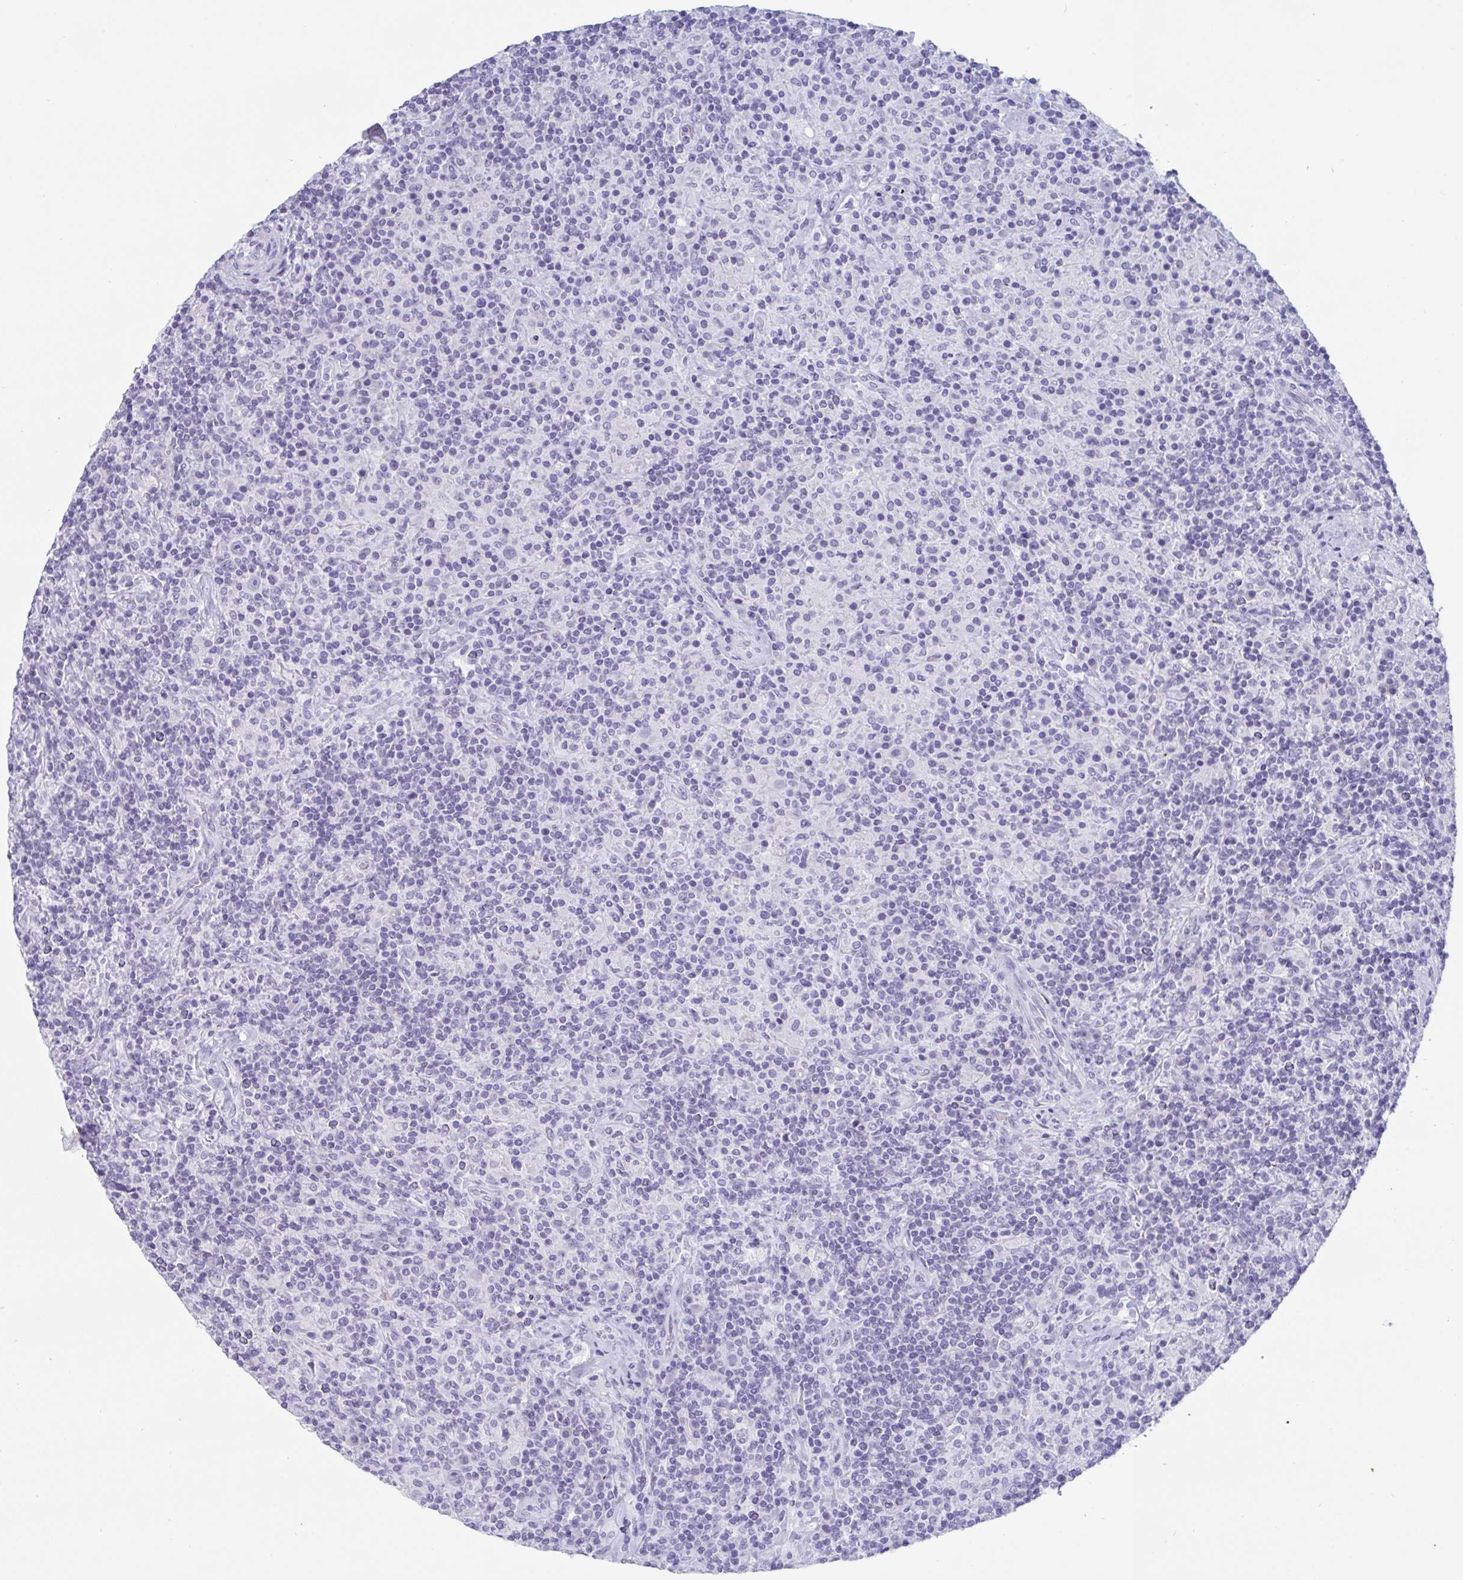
{"staining": {"intensity": "negative", "quantity": "none", "location": "none"}, "tissue": "lymphoma", "cell_type": "Tumor cells", "image_type": "cancer", "snomed": [{"axis": "morphology", "description": "Hodgkin's disease, NOS"}, {"axis": "topography", "description": "Lymph node"}], "caption": "Tumor cells show no significant expression in lymphoma.", "gene": "CDX4", "patient": {"sex": "male", "age": 70}}